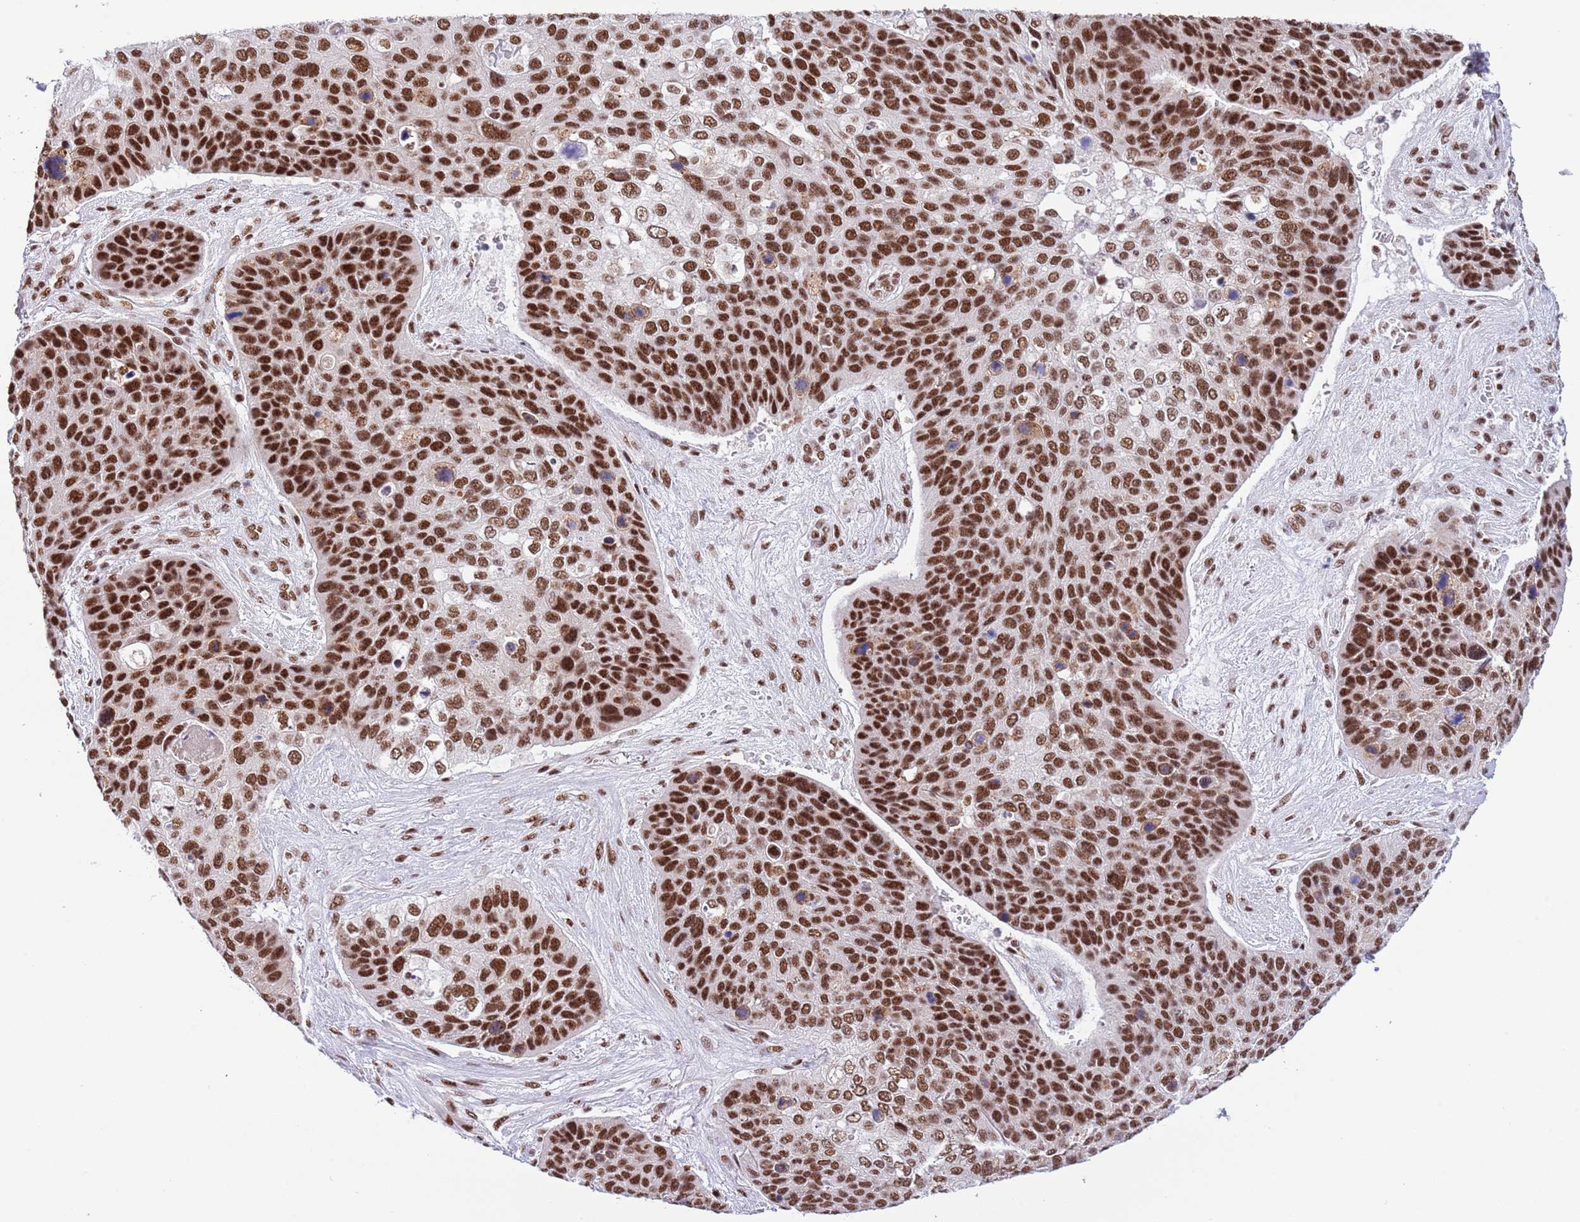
{"staining": {"intensity": "strong", "quantity": ">75%", "location": "nuclear"}, "tissue": "skin cancer", "cell_type": "Tumor cells", "image_type": "cancer", "snomed": [{"axis": "morphology", "description": "Basal cell carcinoma"}, {"axis": "topography", "description": "Skin"}], "caption": "Basal cell carcinoma (skin) tissue displays strong nuclear expression in approximately >75% of tumor cells", "gene": "SF3A2", "patient": {"sex": "female", "age": 74}}